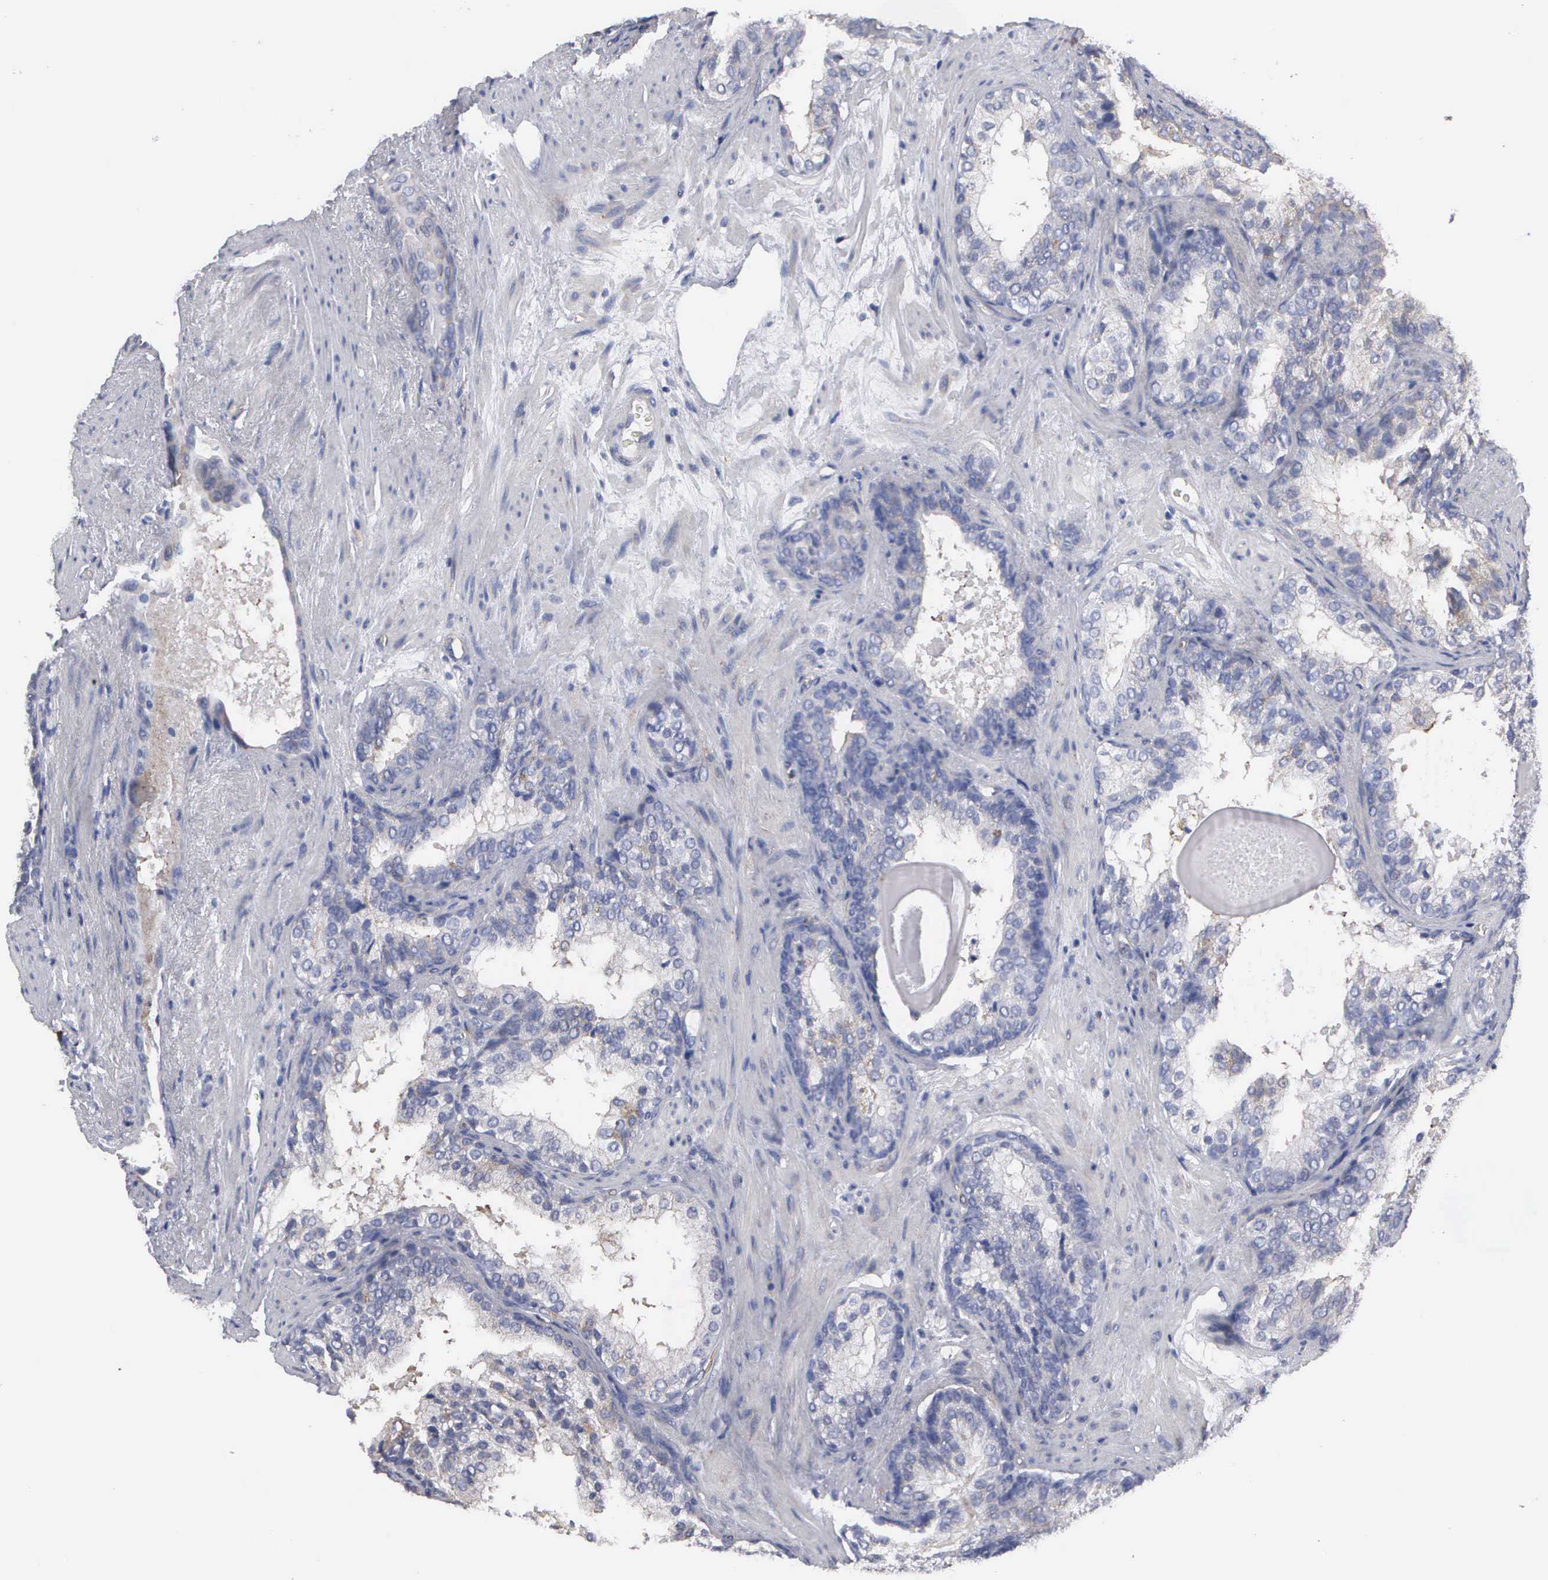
{"staining": {"intensity": "weak", "quantity": "<25%", "location": "cytoplasmic/membranous"}, "tissue": "prostate cancer", "cell_type": "Tumor cells", "image_type": "cancer", "snomed": [{"axis": "morphology", "description": "Adenocarcinoma, Low grade"}, {"axis": "topography", "description": "Prostate"}], "caption": "A high-resolution image shows immunohistochemistry (IHC) staining of prostate adenocarcinoma (low-grade), which reveals no significant staining in tumor cells.", "gene": "RDX", "patient": {"sex": "male", "age": 69}}